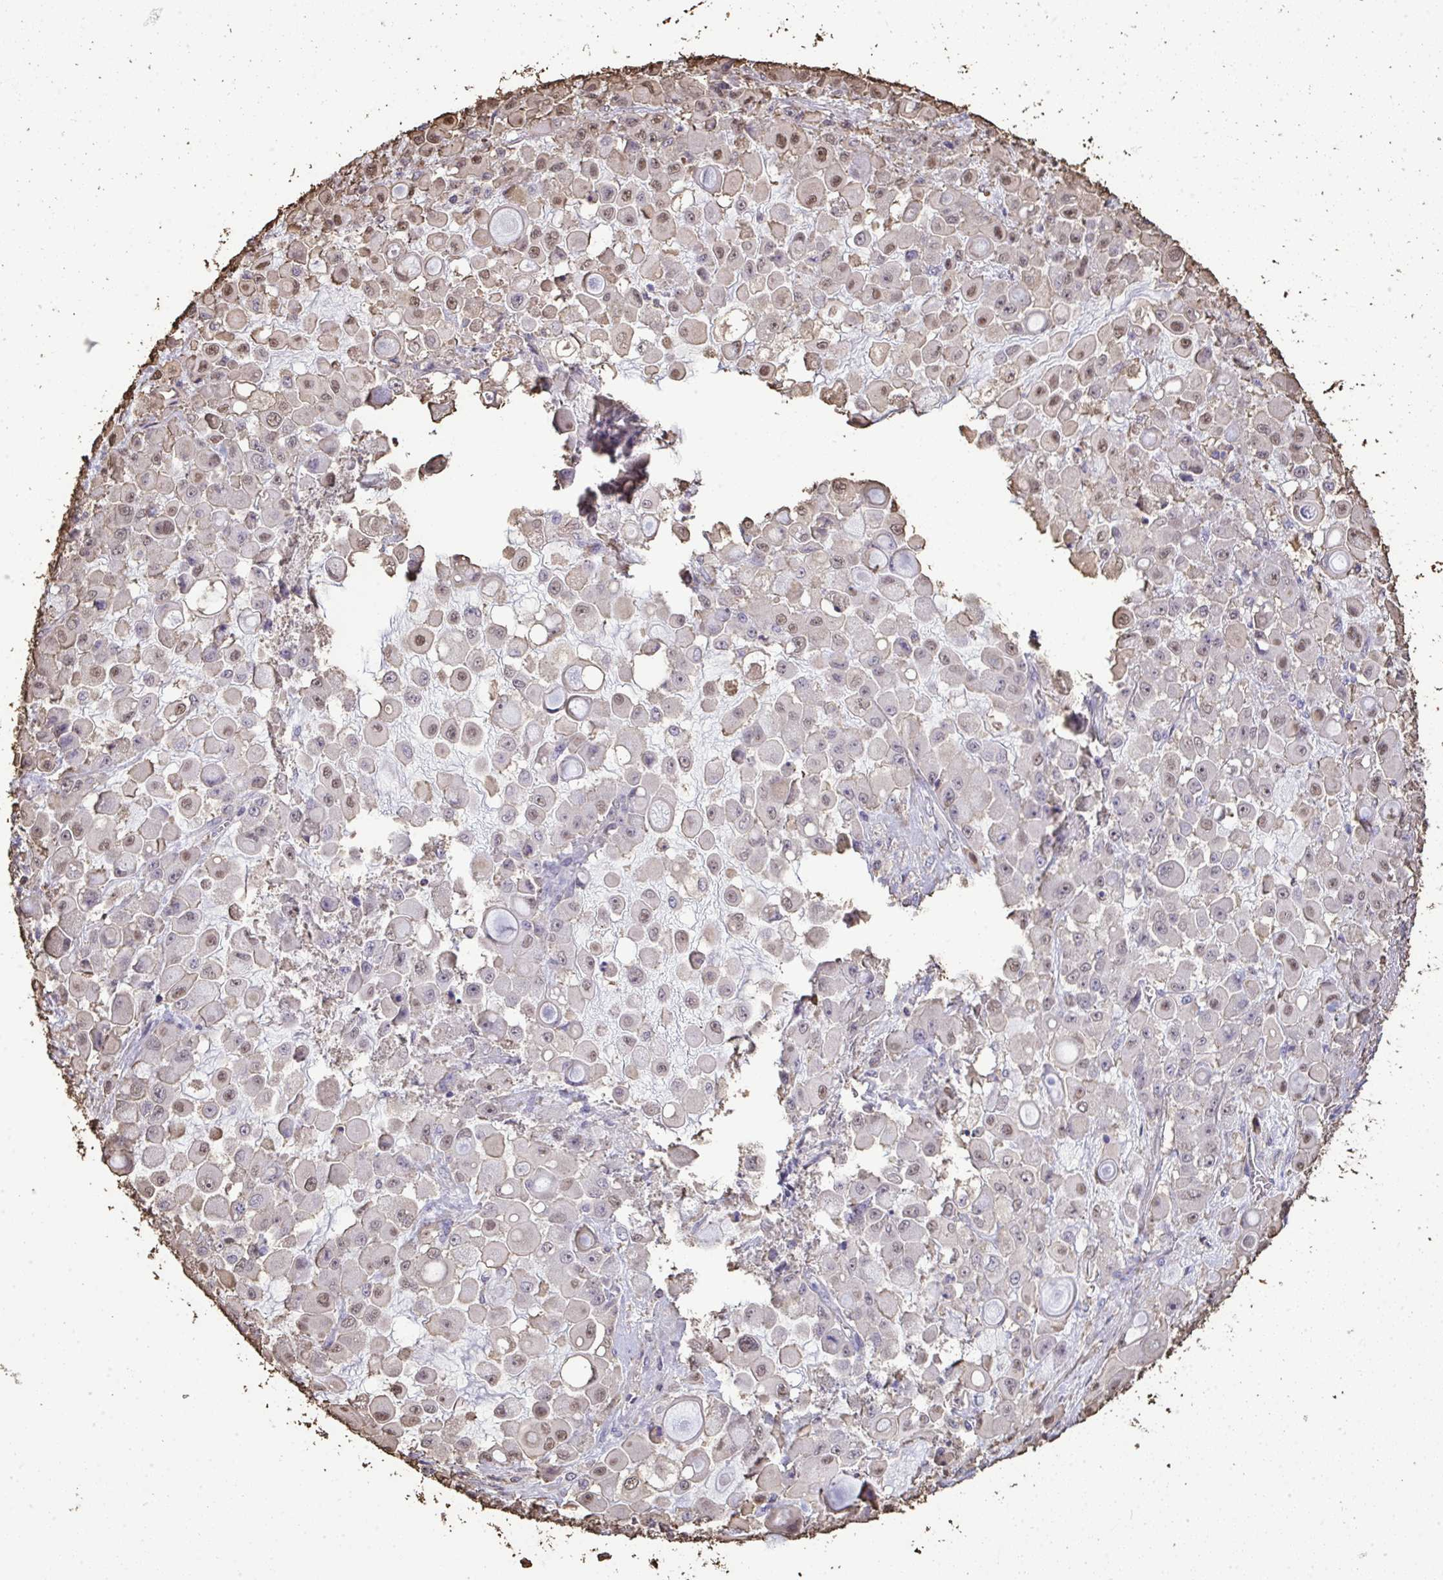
{"staining": {"intensity": "weak", "quantity": "25%-75%", "location": "nuclear"}, "tissue": "stomach cancer", "cell_type": "Tumor cells", "image_type": "cancer", "snomed": [{"axis": "morphology", "description": "Adenocarcinoma, NOS"}, {"axis": "topography", "description": "Stomach"}], "caption": "Stomach cancer (adenocarcinoma) tissue demonstrates weak nuclear expression in approximately 25%-75% of tumor cells, visualized by immunohistochemistry. Using DAB (brown) and hematoxylin (blue) stains, captured at high magnification using brightfield microscopy.", "gene": "ANXA5", "patient": {"sex": "female", "age": 76}}